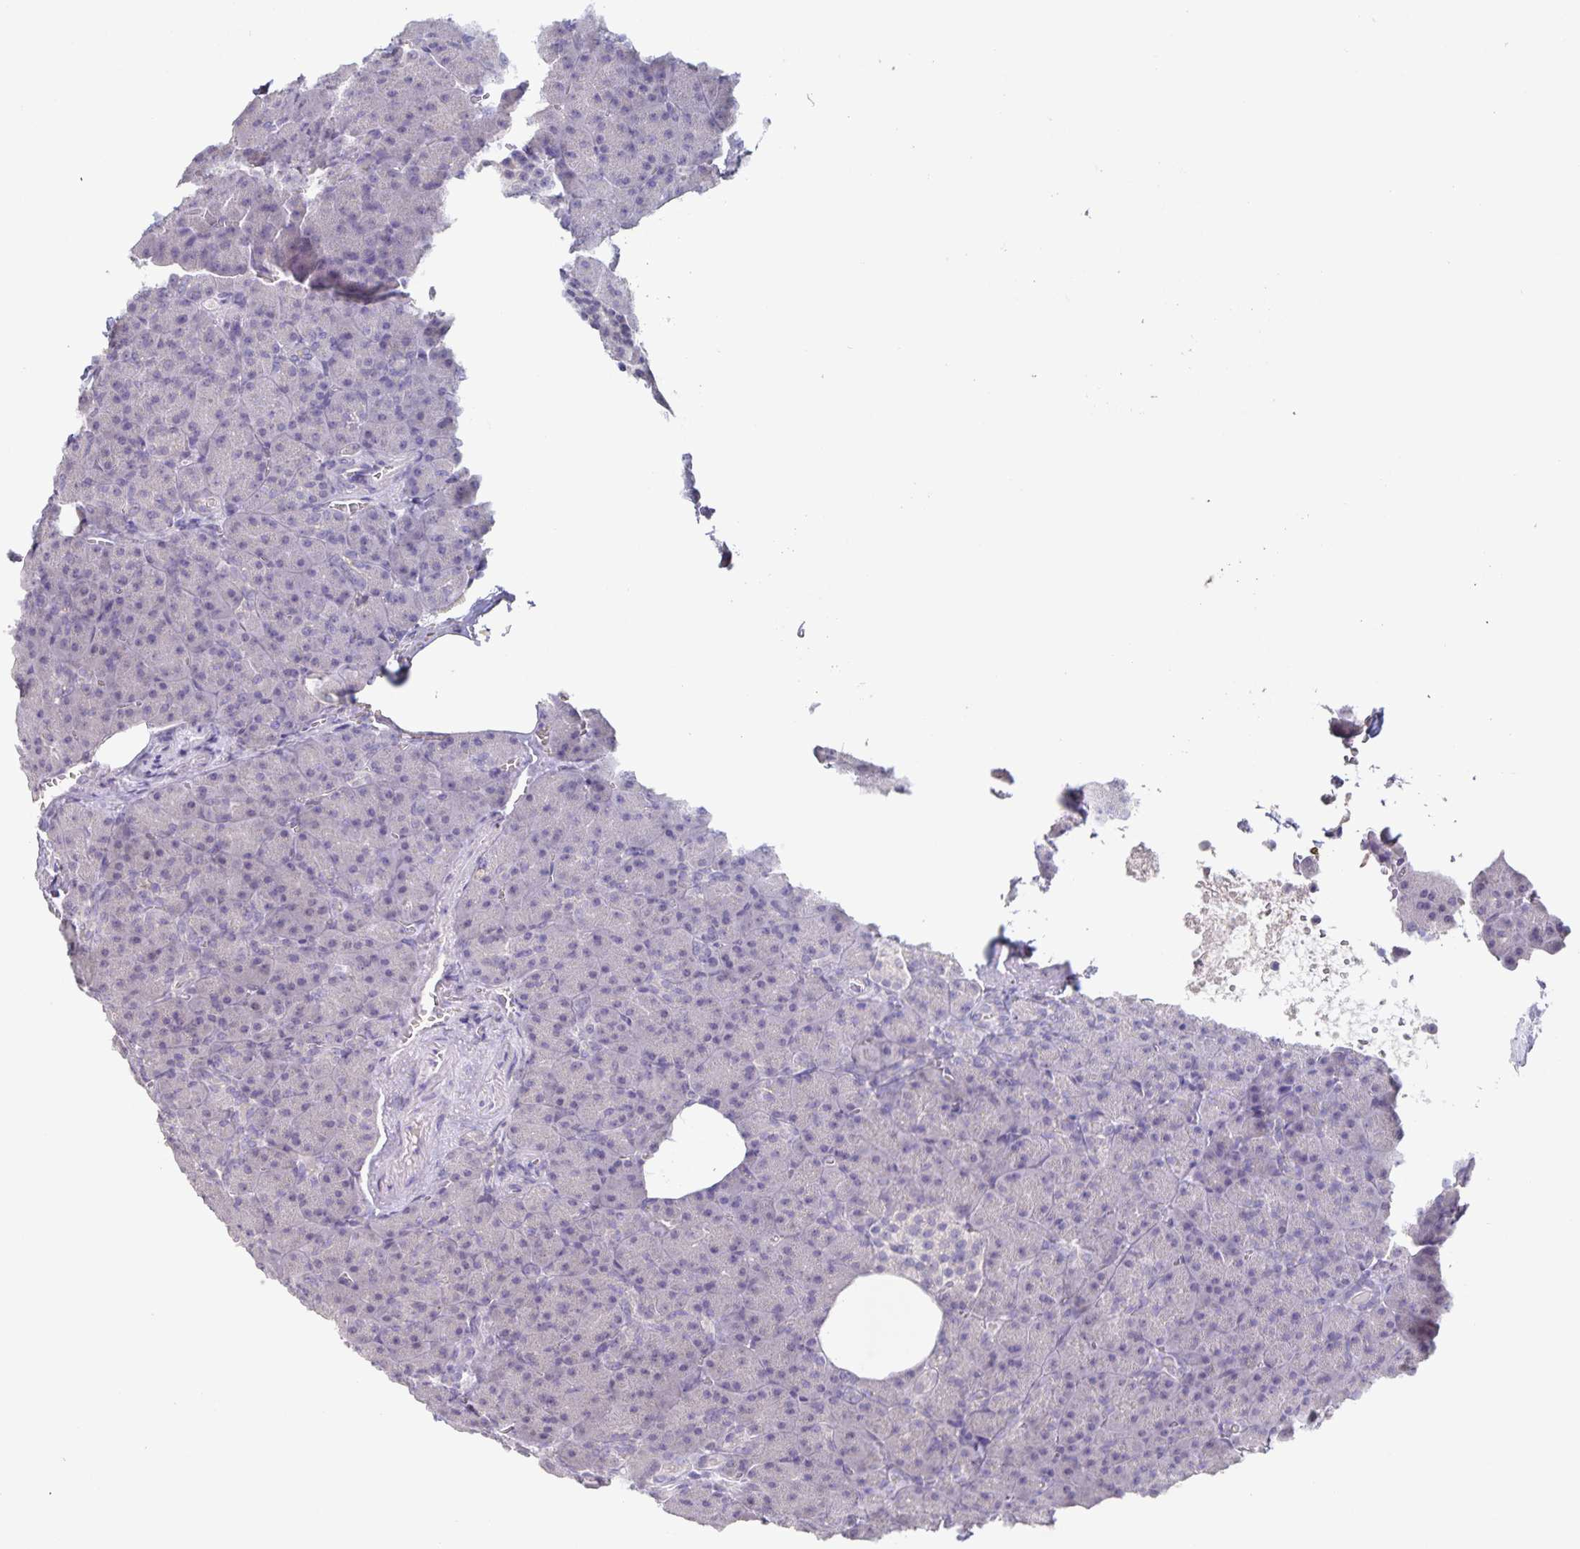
{"staining": {"intensity": "negative", "quantity": "none", "location": "none"}, "tissue": "pancreas", "cell_type": "Exocrine glandular cells", "image_type": "normal", "snomed": [{"axis": "morphology", "description": "Normal tissue, NOS"}, {"axis": "topography", "description": "Pancreas"}], "caption": "Immunohistochemistry (IHC) image of benign pancreas: pancreas stained with DAB shows no significant protein positivity in exocrine glandular cells.", "gene": "INSL5", "patient": {"sex": "female", "age": 74}}